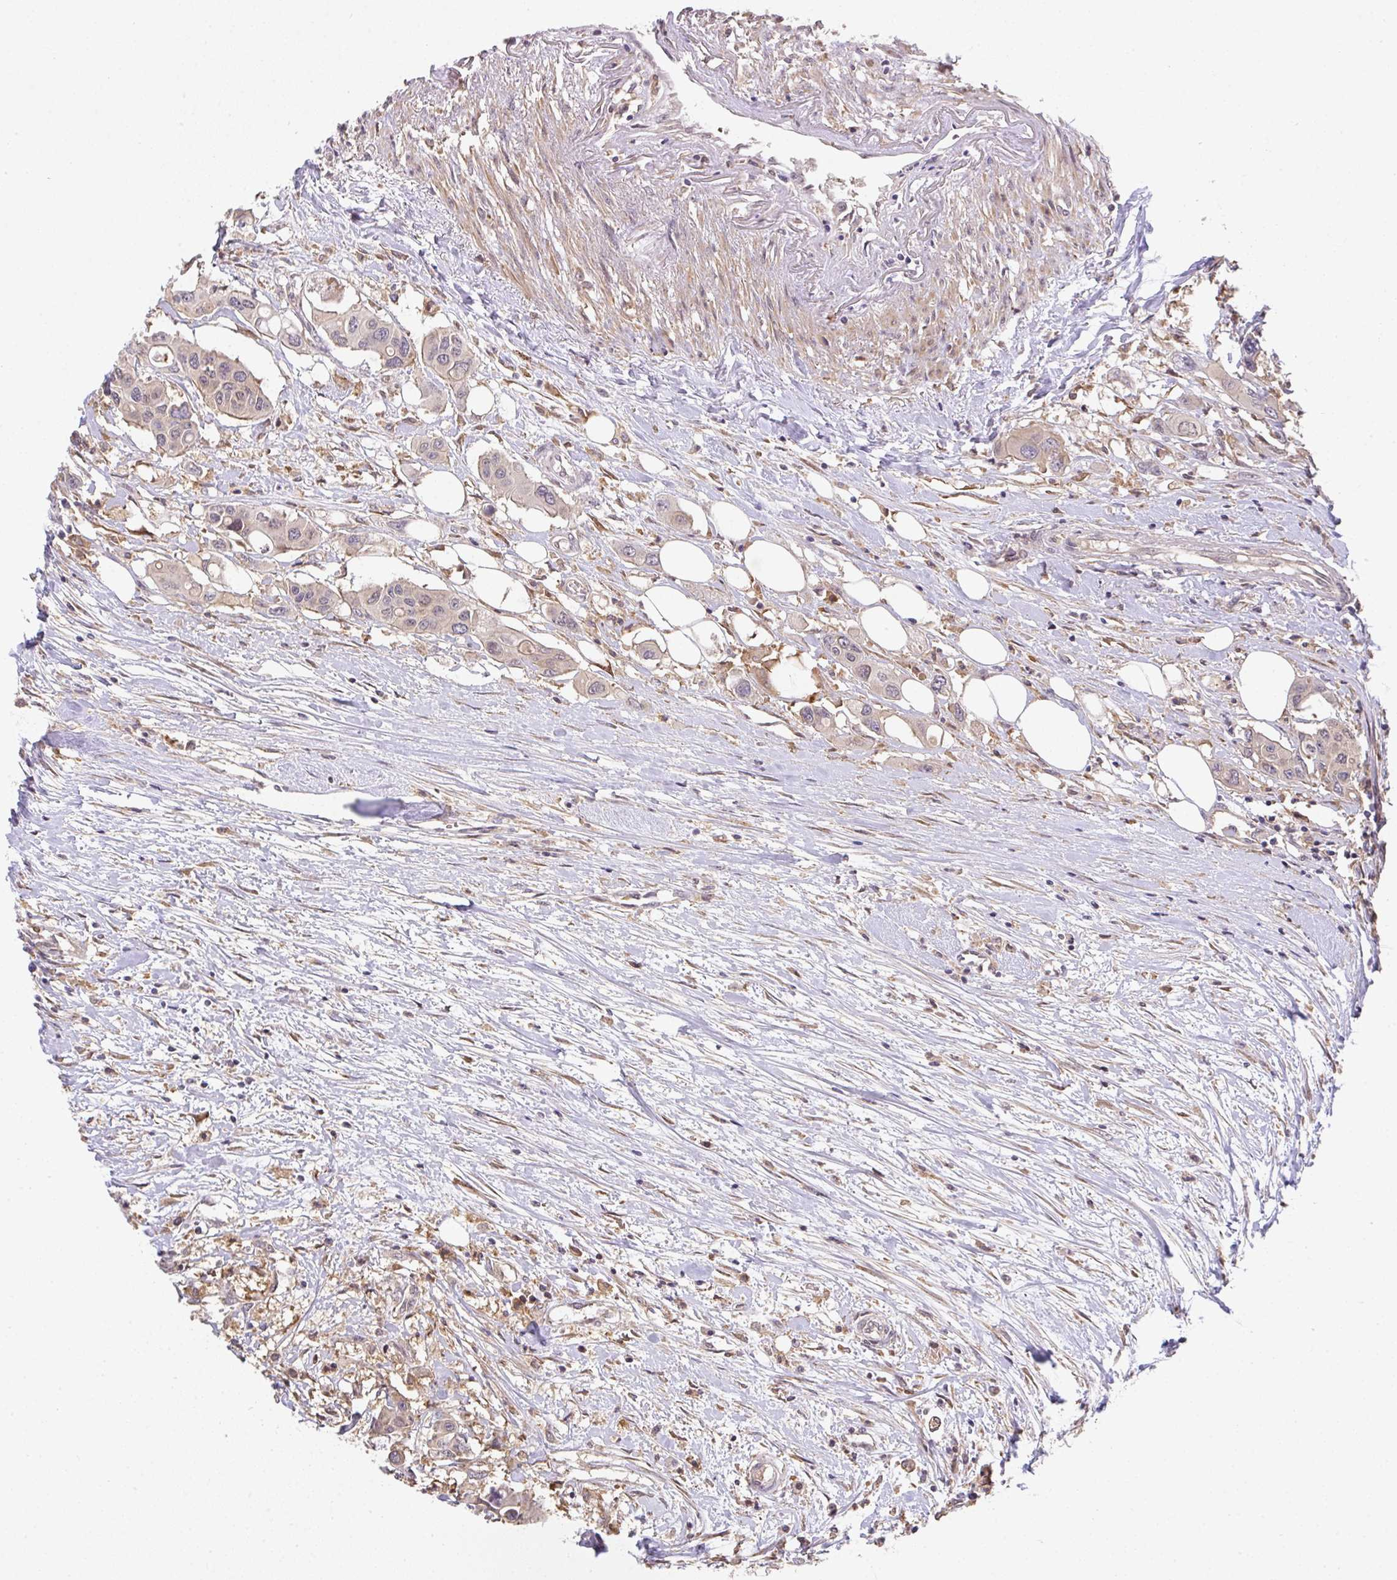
{"staining": {"intensity": "weak", "quantity": "<25%", "location": "cytoplasmic/membranous"}, "tissue": "colorectal cancer", "cell_type": "Tumor cells", "image_type": "cancer", "snomed": [{"axis": "morphology", "description": "Adenocarcinoma, NOS"}, {"axis": "topography", "description": "Colon"}], "caption": "Human colorectal adenocarcinoma stained for a protein using immunohistochemistry (IHC) demonstrates no positivity in tumor cells.", "gene": "EEF1AKMT1", "patient": {"sex": "male", "age": 77}}